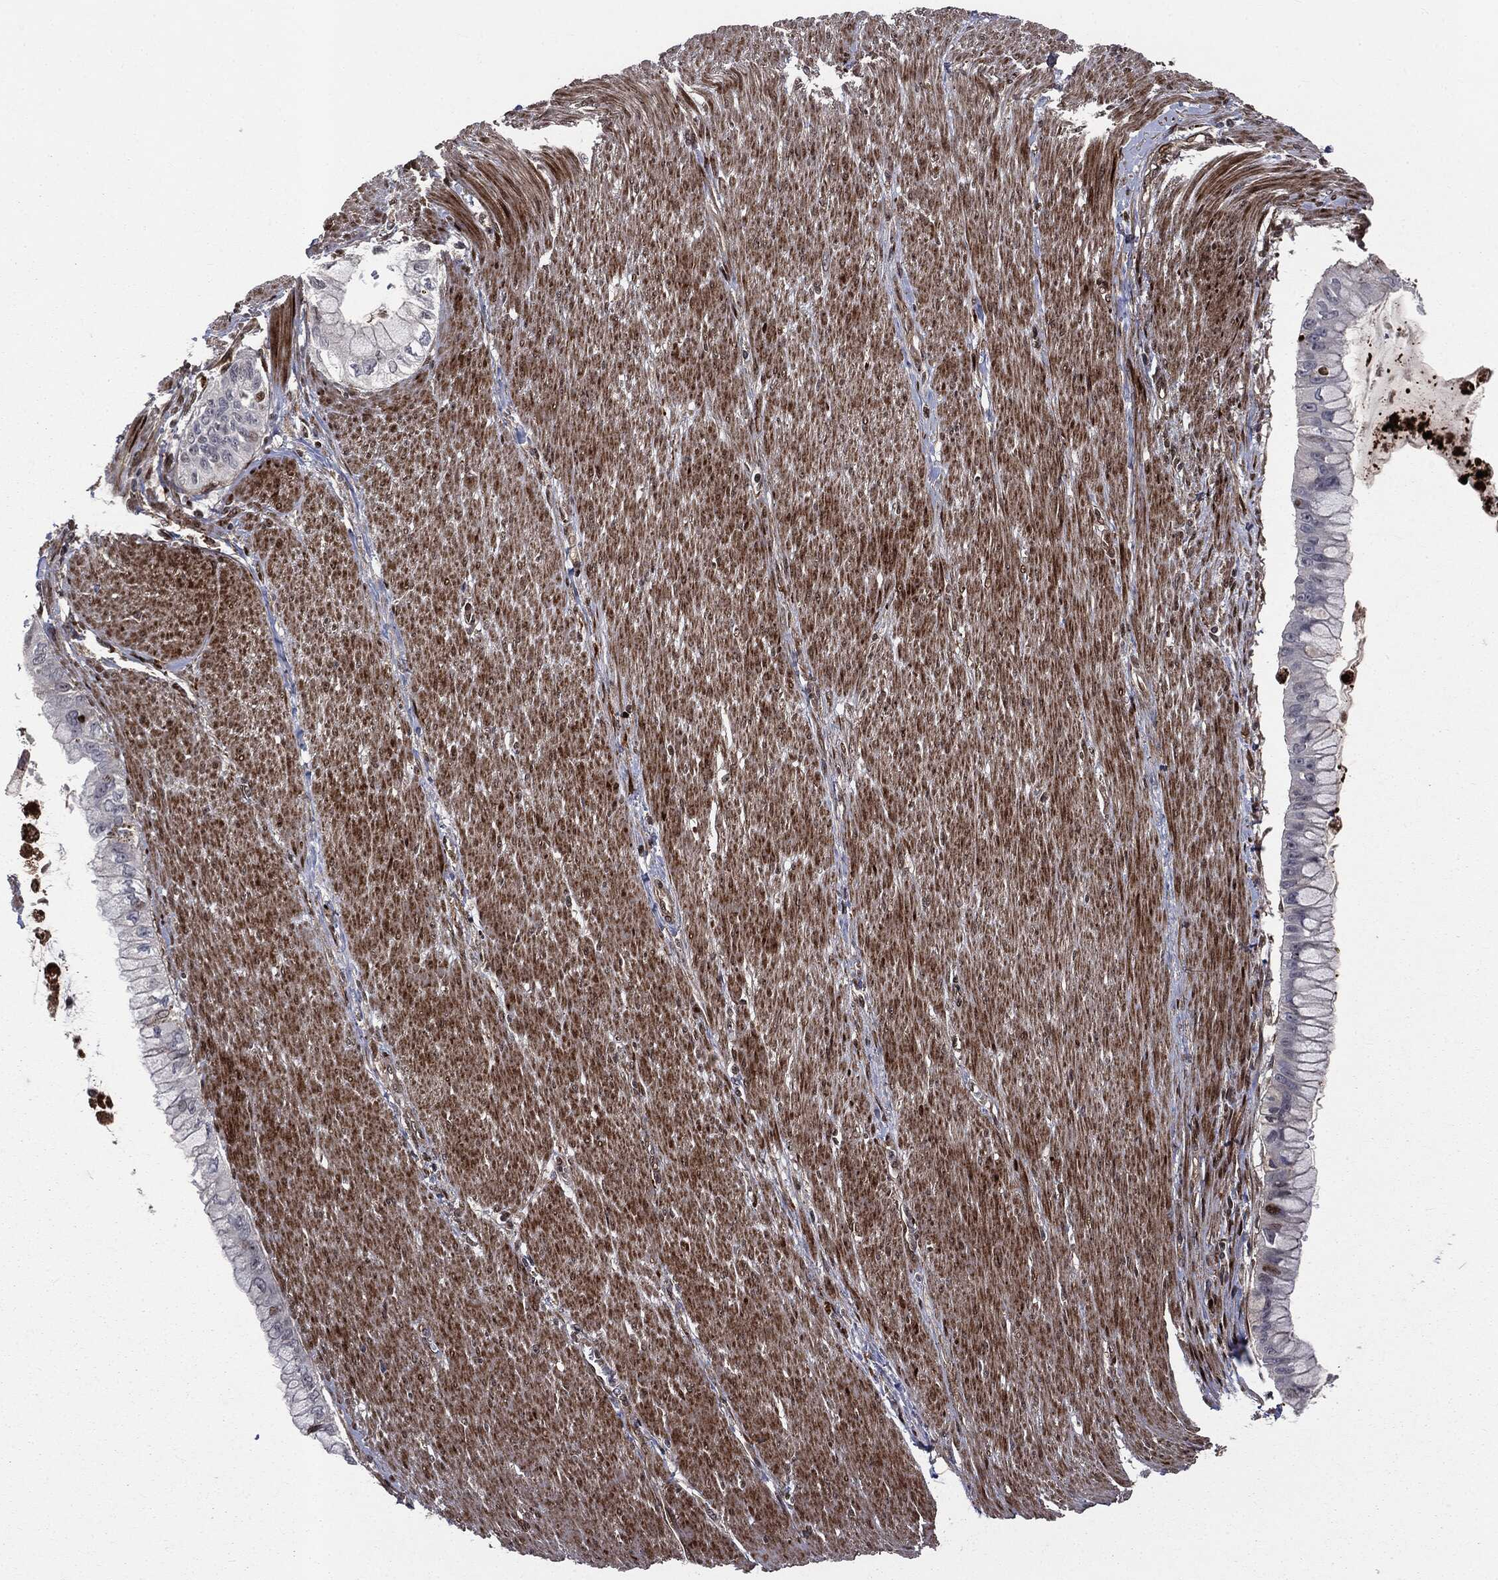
{"staining": {"intensity": "negative", "quantity": "none", "location": "none"}, "tissue": "pancreatic cancer", "cell_type": "Tumor cells", "image_type": "cancer", "snomed": [{"axis": "morphology", "description": "Adenocarcinoma, NOS"}, {"axis": "topography", "description": "Pancreas"}], "caption": "High magnification brightfield microscopy of pancreatic adenocarcinoma stained with DAB (3,3'-diaminobenzidine) (brown) and counterstained with hematoxylin (blue): tumor cells show no significant expression.", "gene": "SMAD4", "patient": {"sex": "male", "age": 48}}